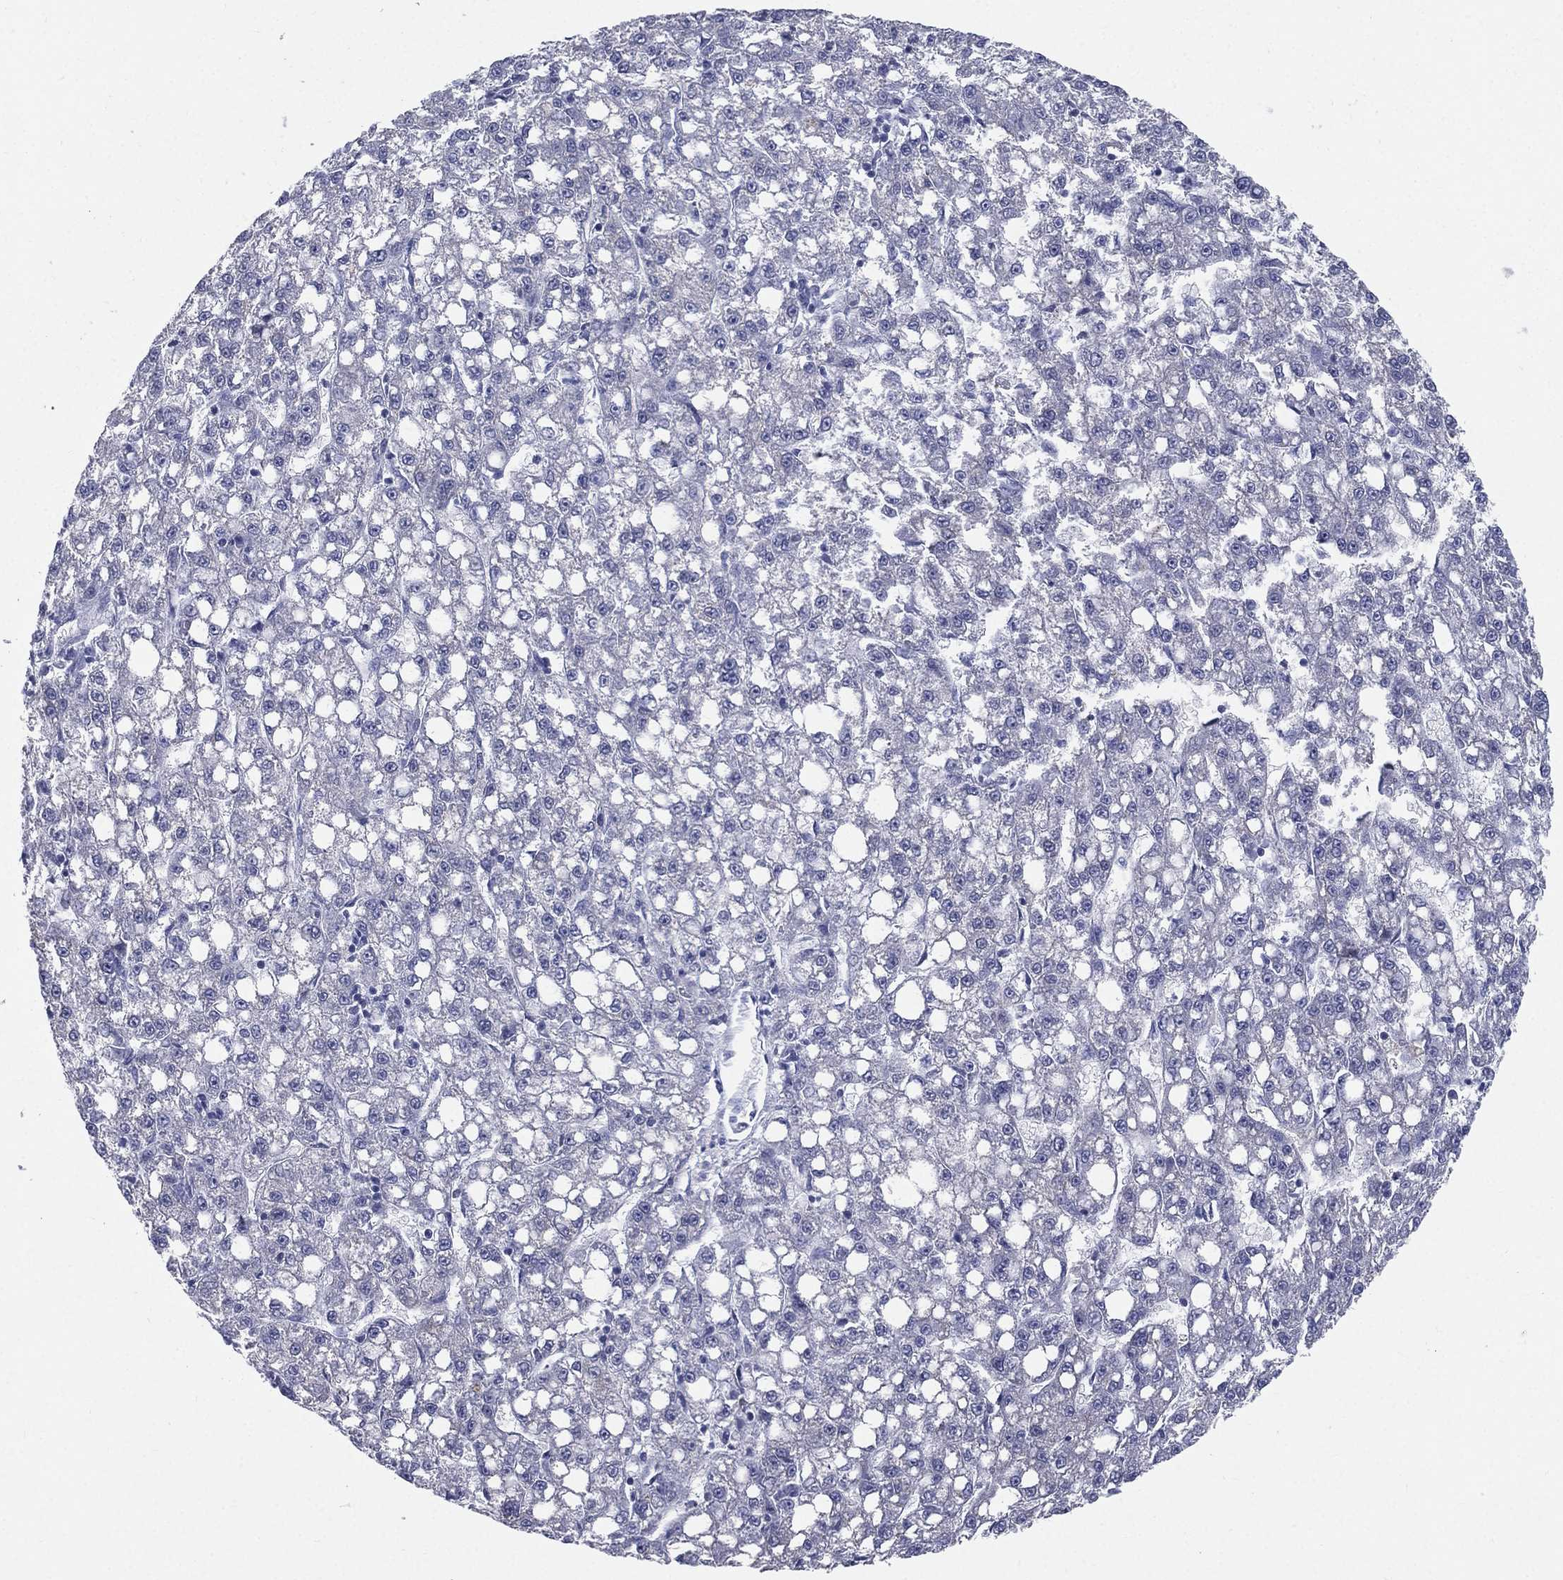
{"staining": {"intensity": "negative", "quantity": "none", "location": "none"}, "tissue": "liver cancer", "cell_type": "Tumor cells", "image_type": "cancer", "snomed": [{"axis": "morphology", "description": "Carcinoma, Hepatocellular, NOS"}, {"axis": "topography", "description": "Liver"}], "caption": "An immunohistochemistry (IHC) histopathology image of liver cancer (hepatocellular carcinoma) is shown. There is no staining in tumor cells of liver cancer (hepatocellular carcinoma).", "gene": "HP", "patient": {"sex": "female", "age": 65}}